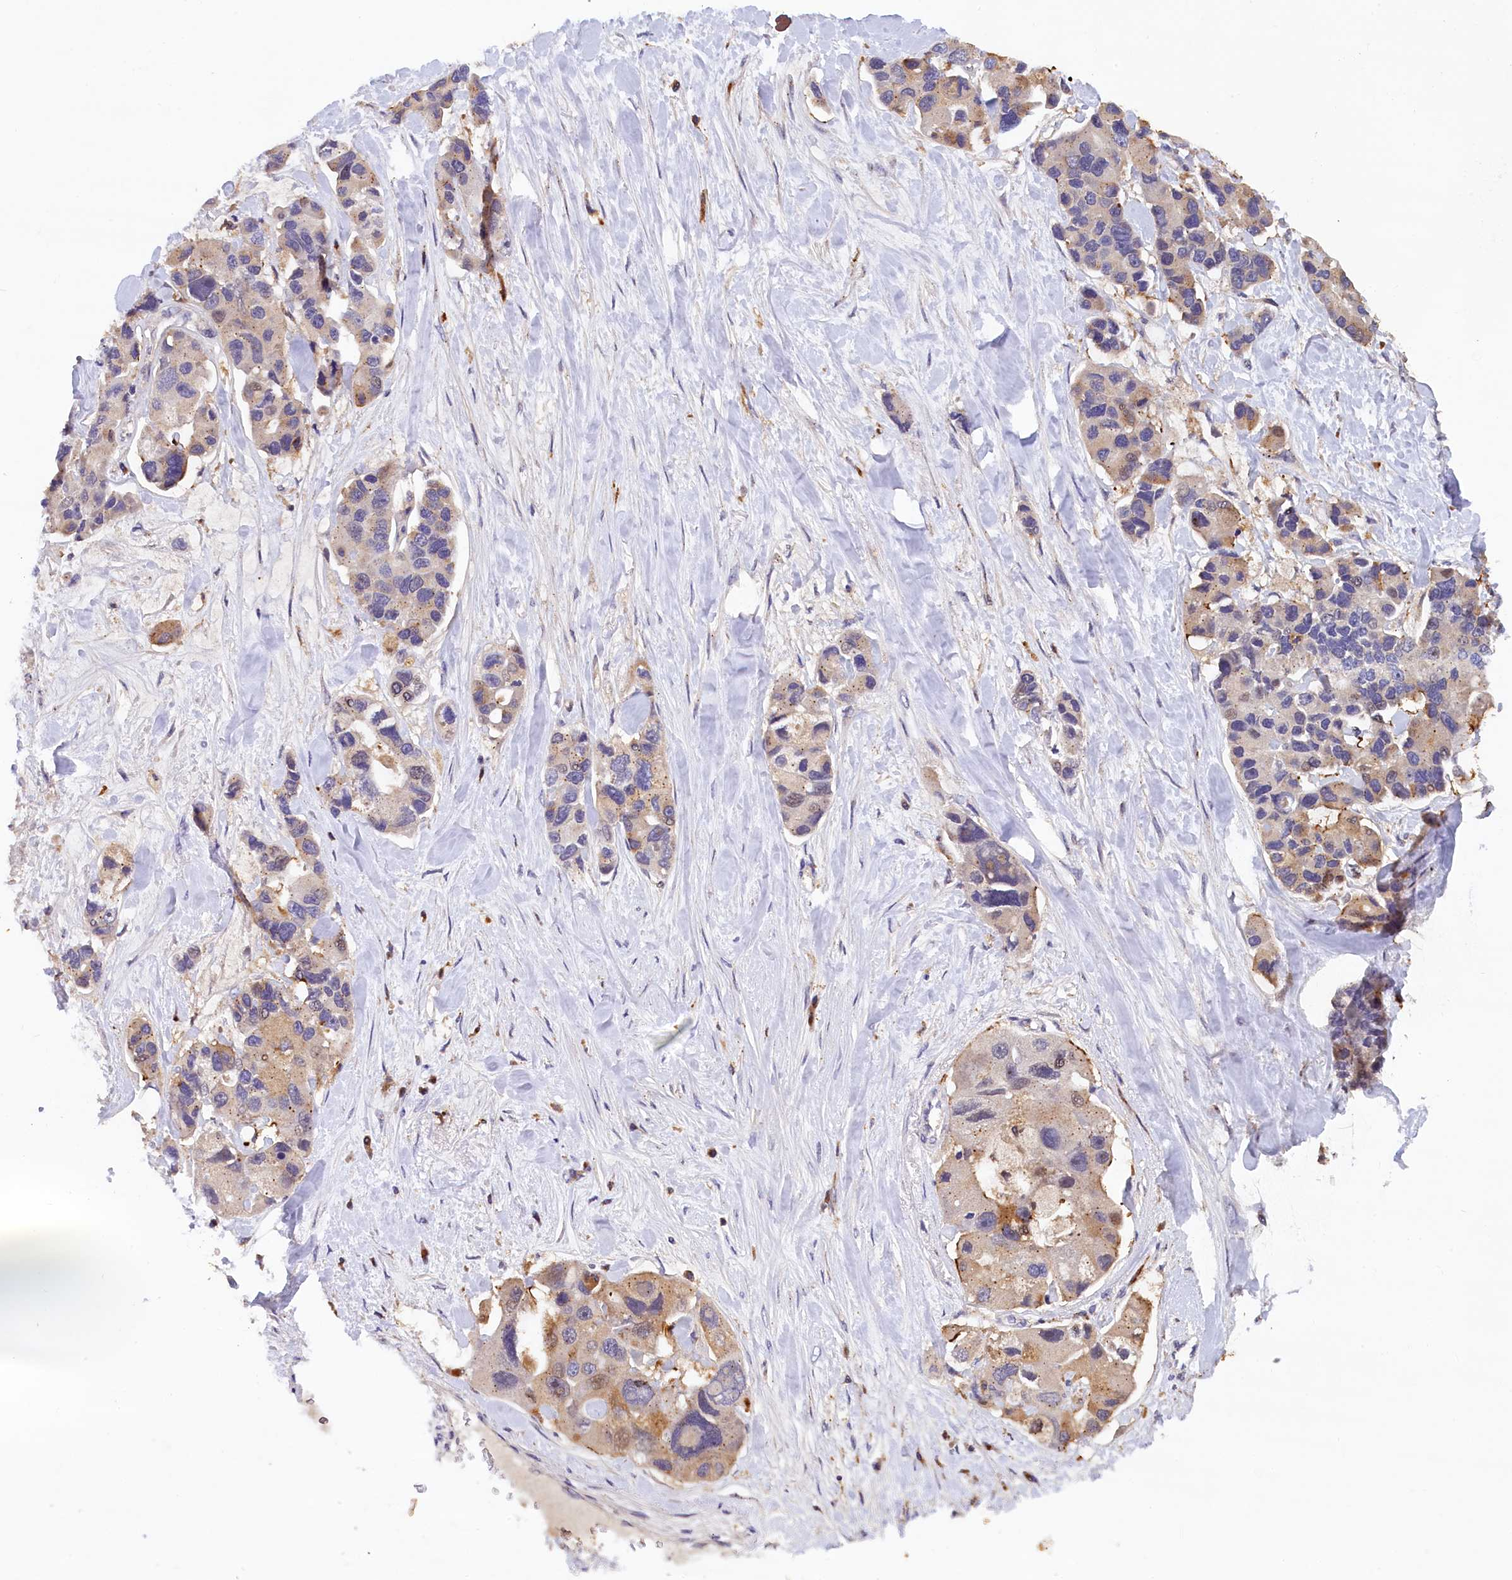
{"staining": {"intensity": "weak", "quantity": "25%-75%", "location": "cytoplasmic/membranous"}, "tissue": "lung cancer", "cell_type": "Tumor cells", "image_type": "cancer", "snomed": [{"axis": "morphology", "description": "Adenocarcinoma, NOS"}, {"axis": "topography", "description": "Lung"}], "caption": "Immunohistochemistry staining of lung adenocarcinoma, which reveals low levels of weak cytoplasmic/membranous staining in about 25%-75% of tumor cells indicating weak cytoplasmic/membranous protein positivity. The staining was performed using DAB (3,3'-diaminobenzidine) (brown) for protein detection and nuclei were counterstained in hematoxylin (blue).", "gene": "NAIP", "patient": {"sex": "female", "age": 54}}